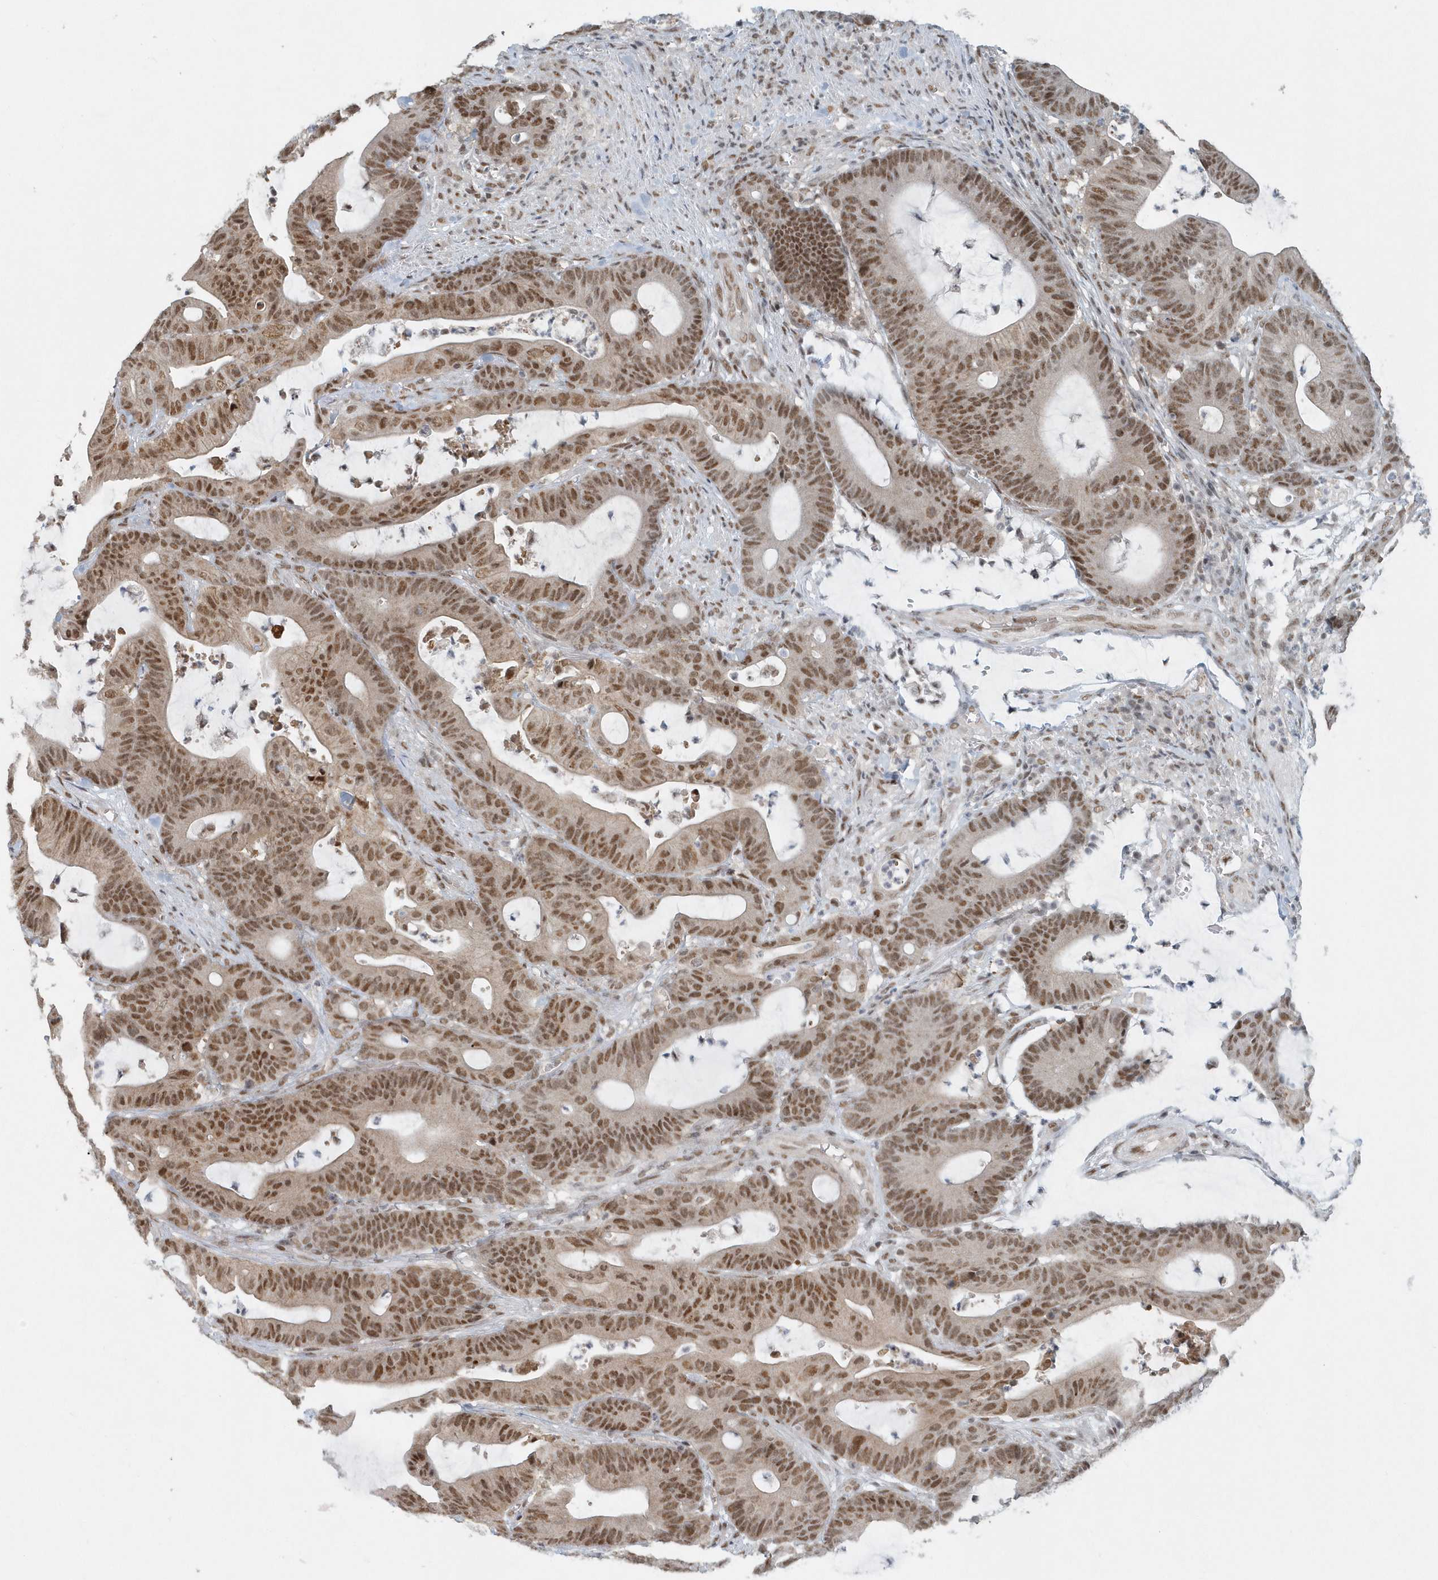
{"staining": {"intensity": "moderate", "quantity": ">75%", "location": "nuclear"}, "tissue": "colorectal cancer", "cell_type": "Tumor cells", "image_type": "cancer", "snomed": [{"axis": "morphology", "description": "Adenocarcinoma, NOS"}, {"axis": "topography", "description": "Colon"}], "caption": "Colorectal cancer (adenocarcinoma) tissue demonstrates moderate nuclear positivity in approximately >75% of tumor cells, visualized by immunohistochemistry. The protein is stained brown, and the nuclei are stained in blue (DAB (3,3'-diaminobenzidine) IHC with brightfield microscopy, high magnification).", "gene": "YTHDC1", "patient": {"sex": "female", "age": 84}}